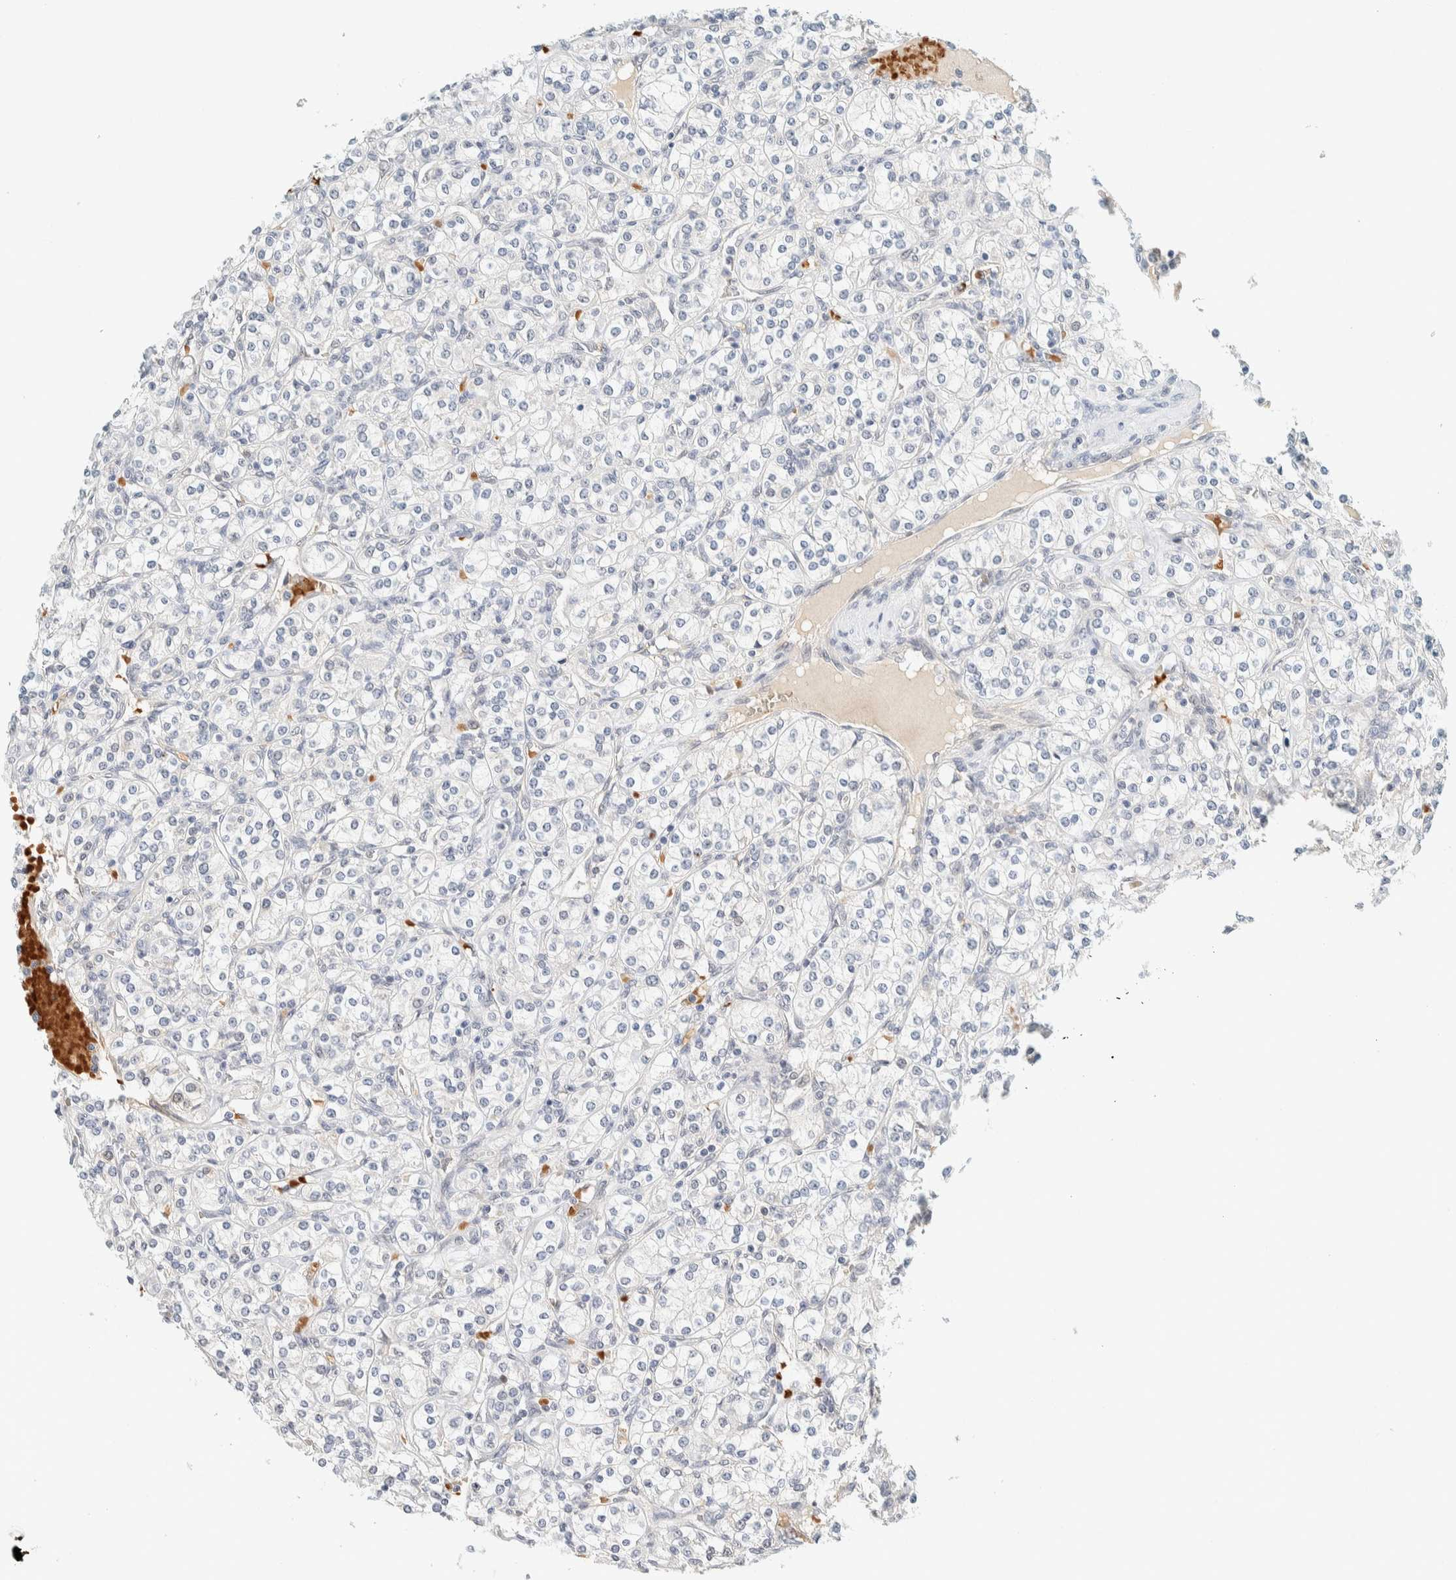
{"staining": {"intensity": "negative", "quantity": "none", "location": "none"}, "tissue": "renal cancer", "cell_type": "Tumor cells", "image_type": "cancer", "snomed": [{"axis": "morphology", "description": "Adenocarcinoma, NOS"}, {"axis": "topography", "description": "Kidney"}], "caption": "Immunohistochemical staining of renal cancer exhibits no significant positivity in tumor cells. (DAB IHC, high magnification).", "gene": "TSTD2", "patient": {"sex": "male", "age": 77}}